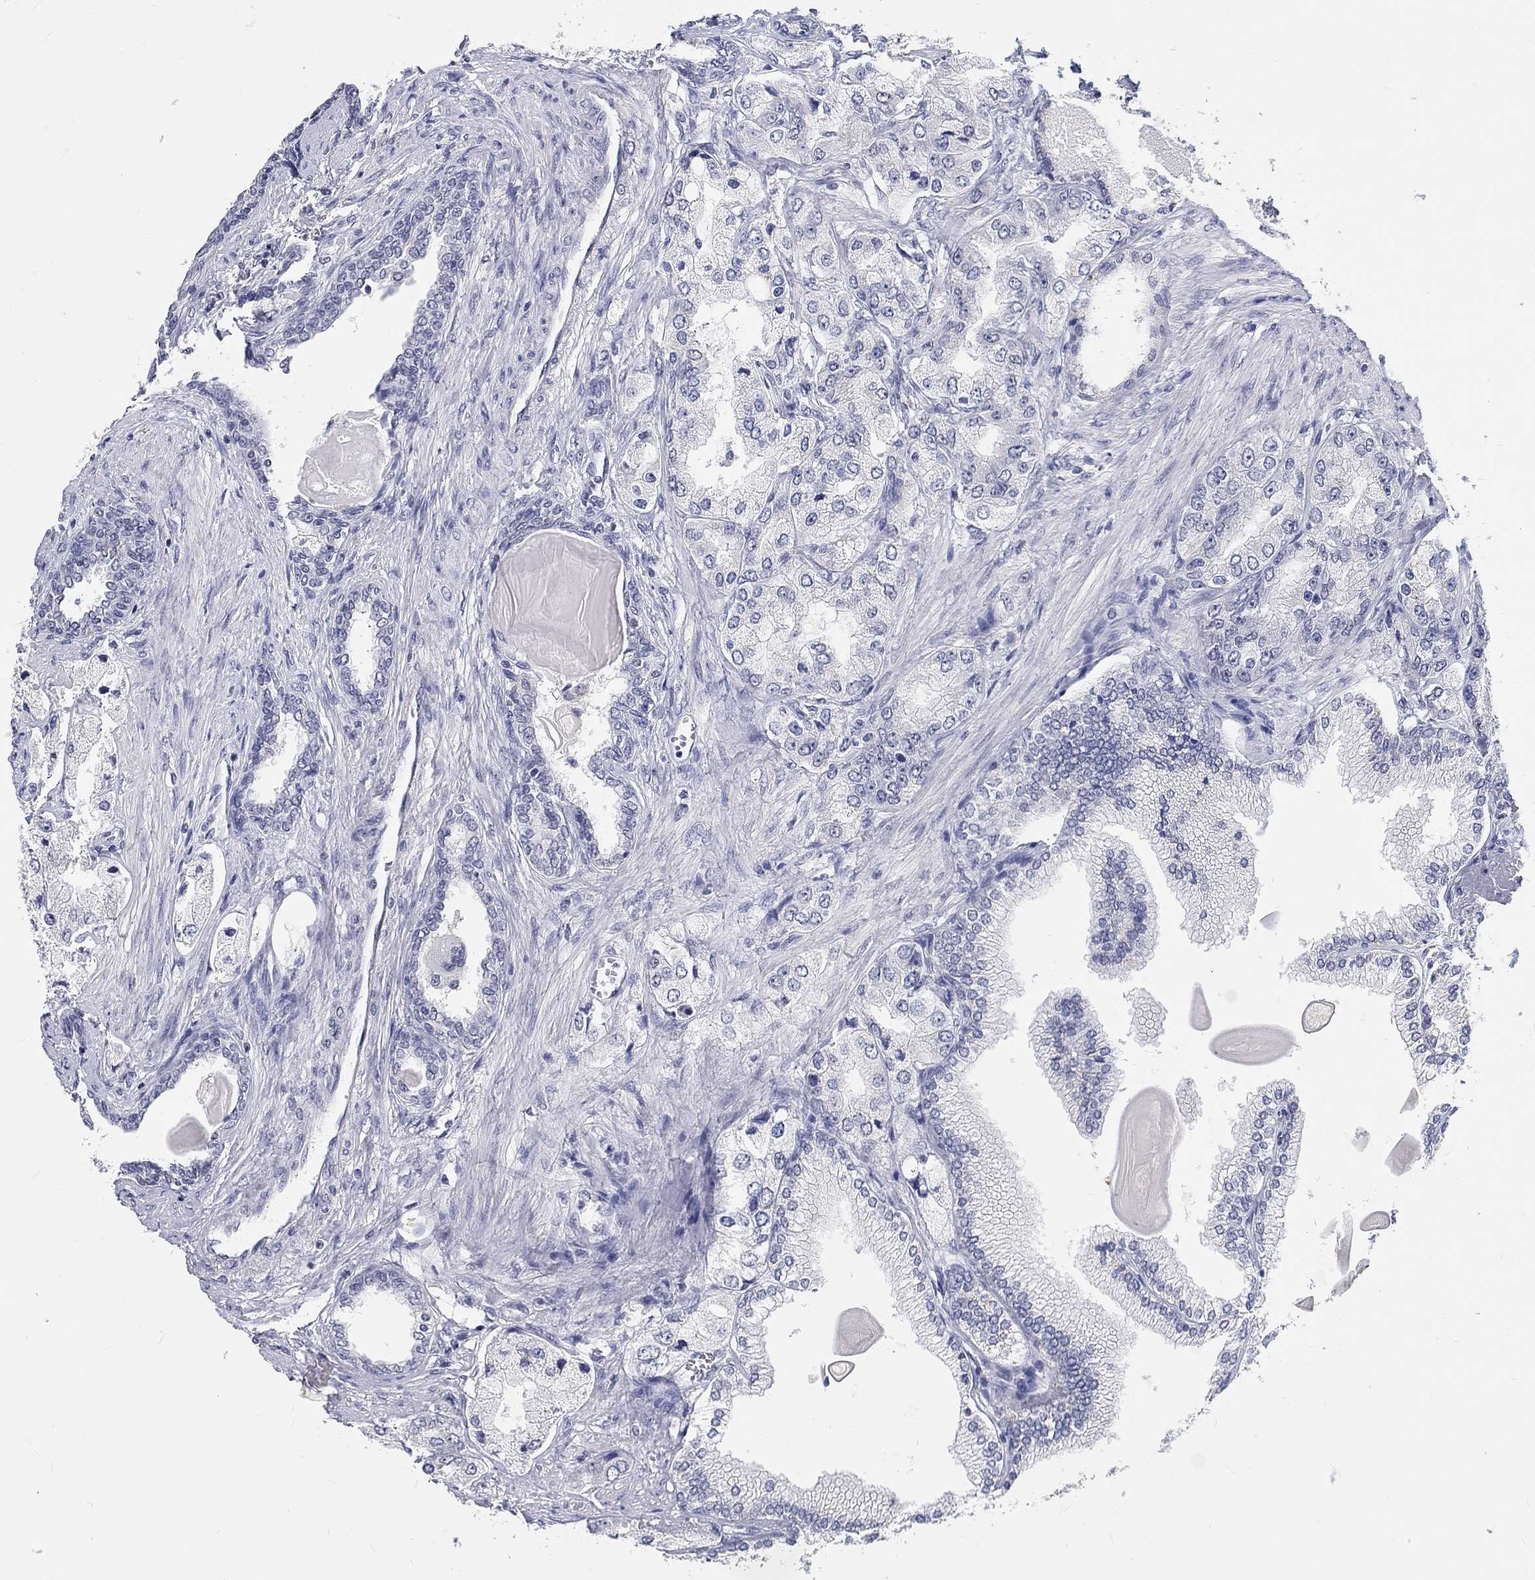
{"staining": {"intensity": "negative", "quantity": "none", "location": "none"}, "tissue": "prostate cancer", "cell_type": "Tumor cells", "image_type": "cancer", "snomed": [{"axis": "morphology", "description": "Adenocarcinoma, Low grade"}, {"axis": "topography", "description": "Prostate"}], "caption": "Prostate cancer (adenocarcinoma (low-grade)) was stained to show a protein in brown. There is no significant expression in tumor cells. Nuclei are stained in blue.", "gene": "GRIN1", "patient": {"sex": "male", "age": 69}}